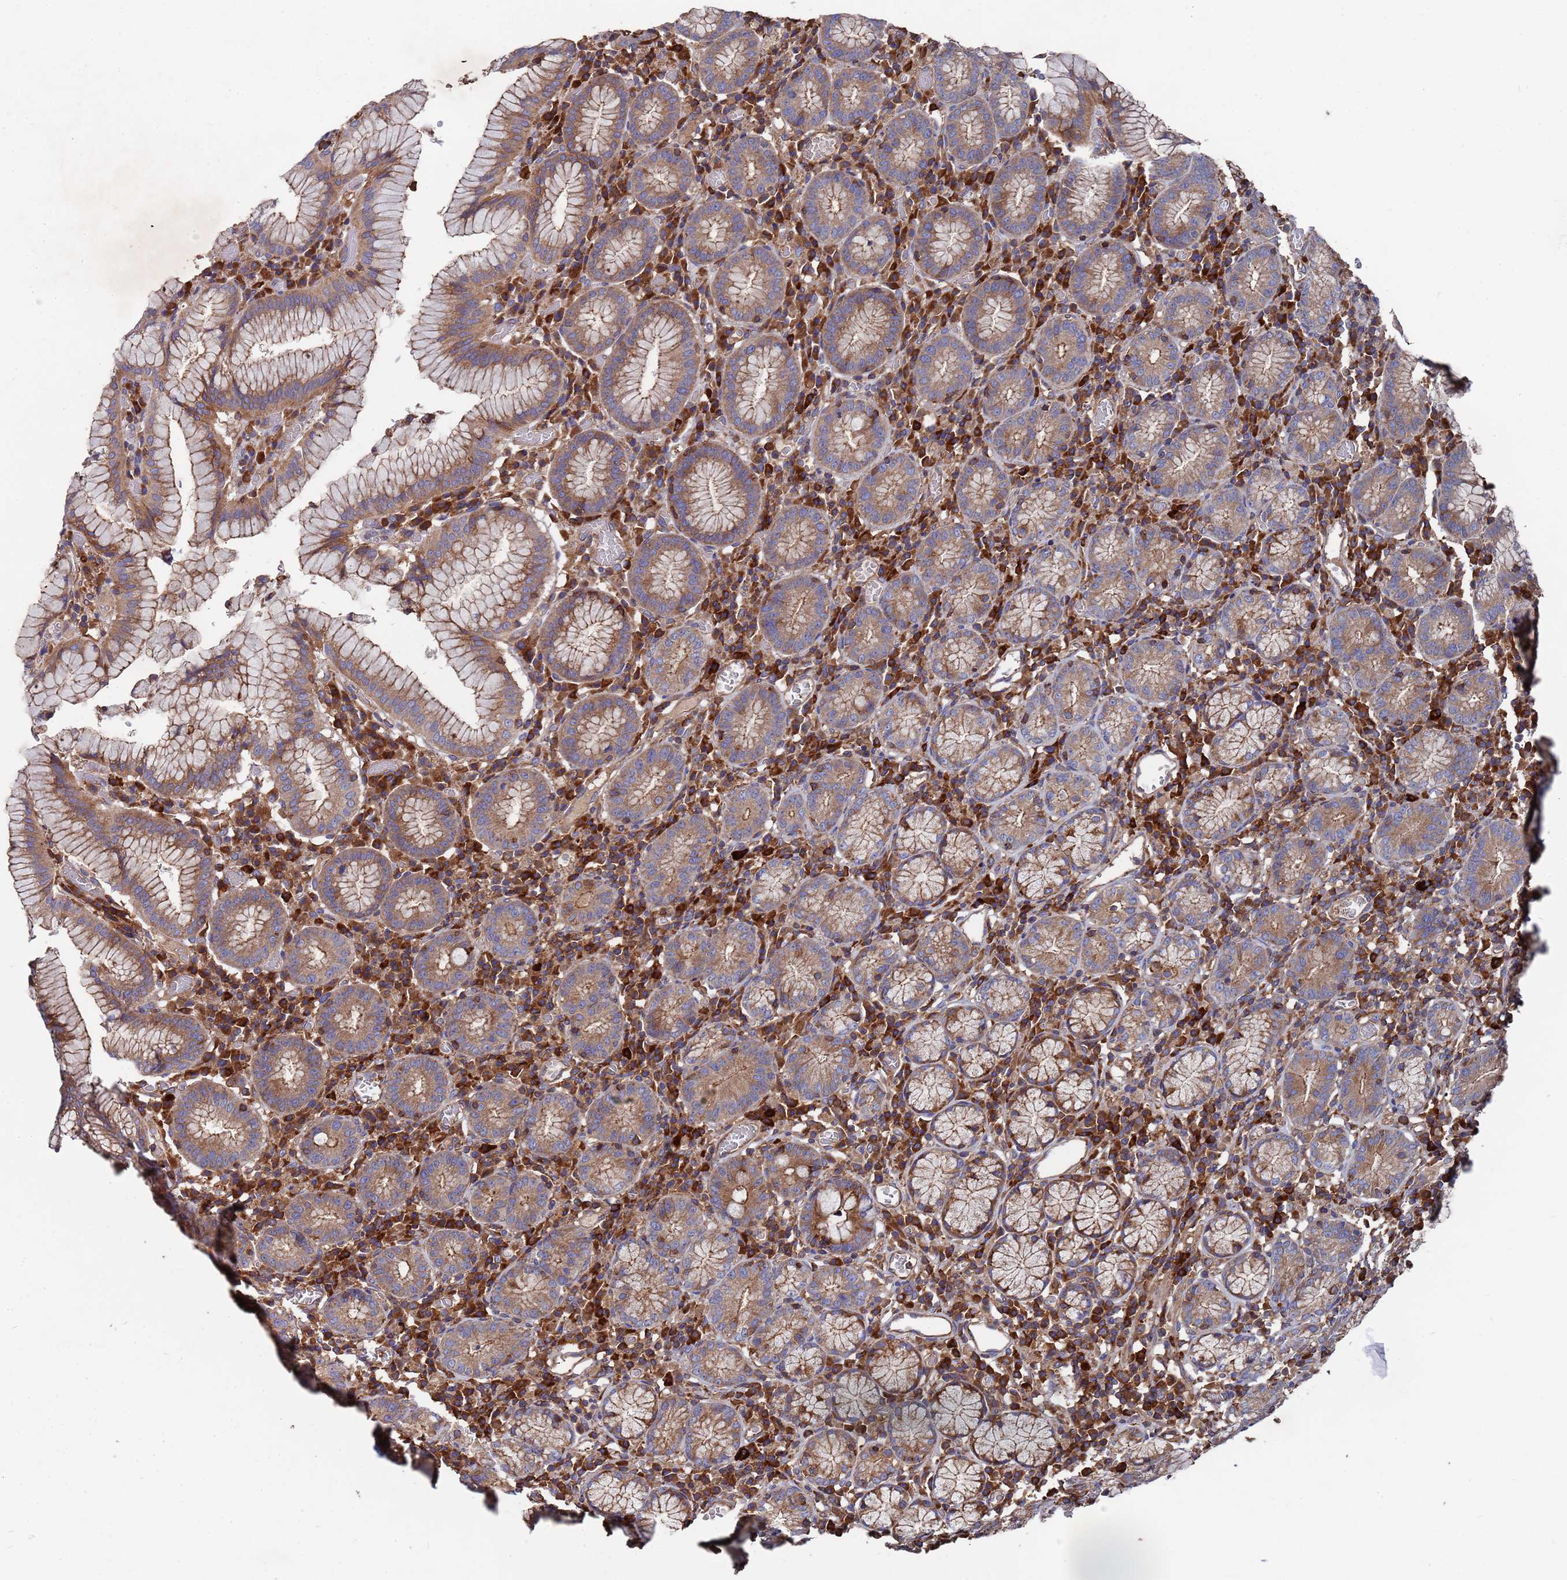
{"staining": {"intensity": "moderate", "quantity": ">75%", "location": "cytoplasmic/membranous"}, "tissue": "stomach", "cell_type": "Glandular cells", "image_type": "normal", "snomed": [{"axis": "morphology", "description": "Normal tissue, NOS"}, {"axis": "topography", "description": "Stomach"}], "caption": "IHC of unremarkable stomach exhibits medium levels of moderate cytoplasmic/membranous staining in about >75% of glandular cells. The staining was performed using DAB (3,3'-diaminobenzidine), with brown indicating positive protein expression. Nuclei are stained blue with hematoxylin.", "gene": "PYCR1", "patient": {"sex": "male", "age": 55}}